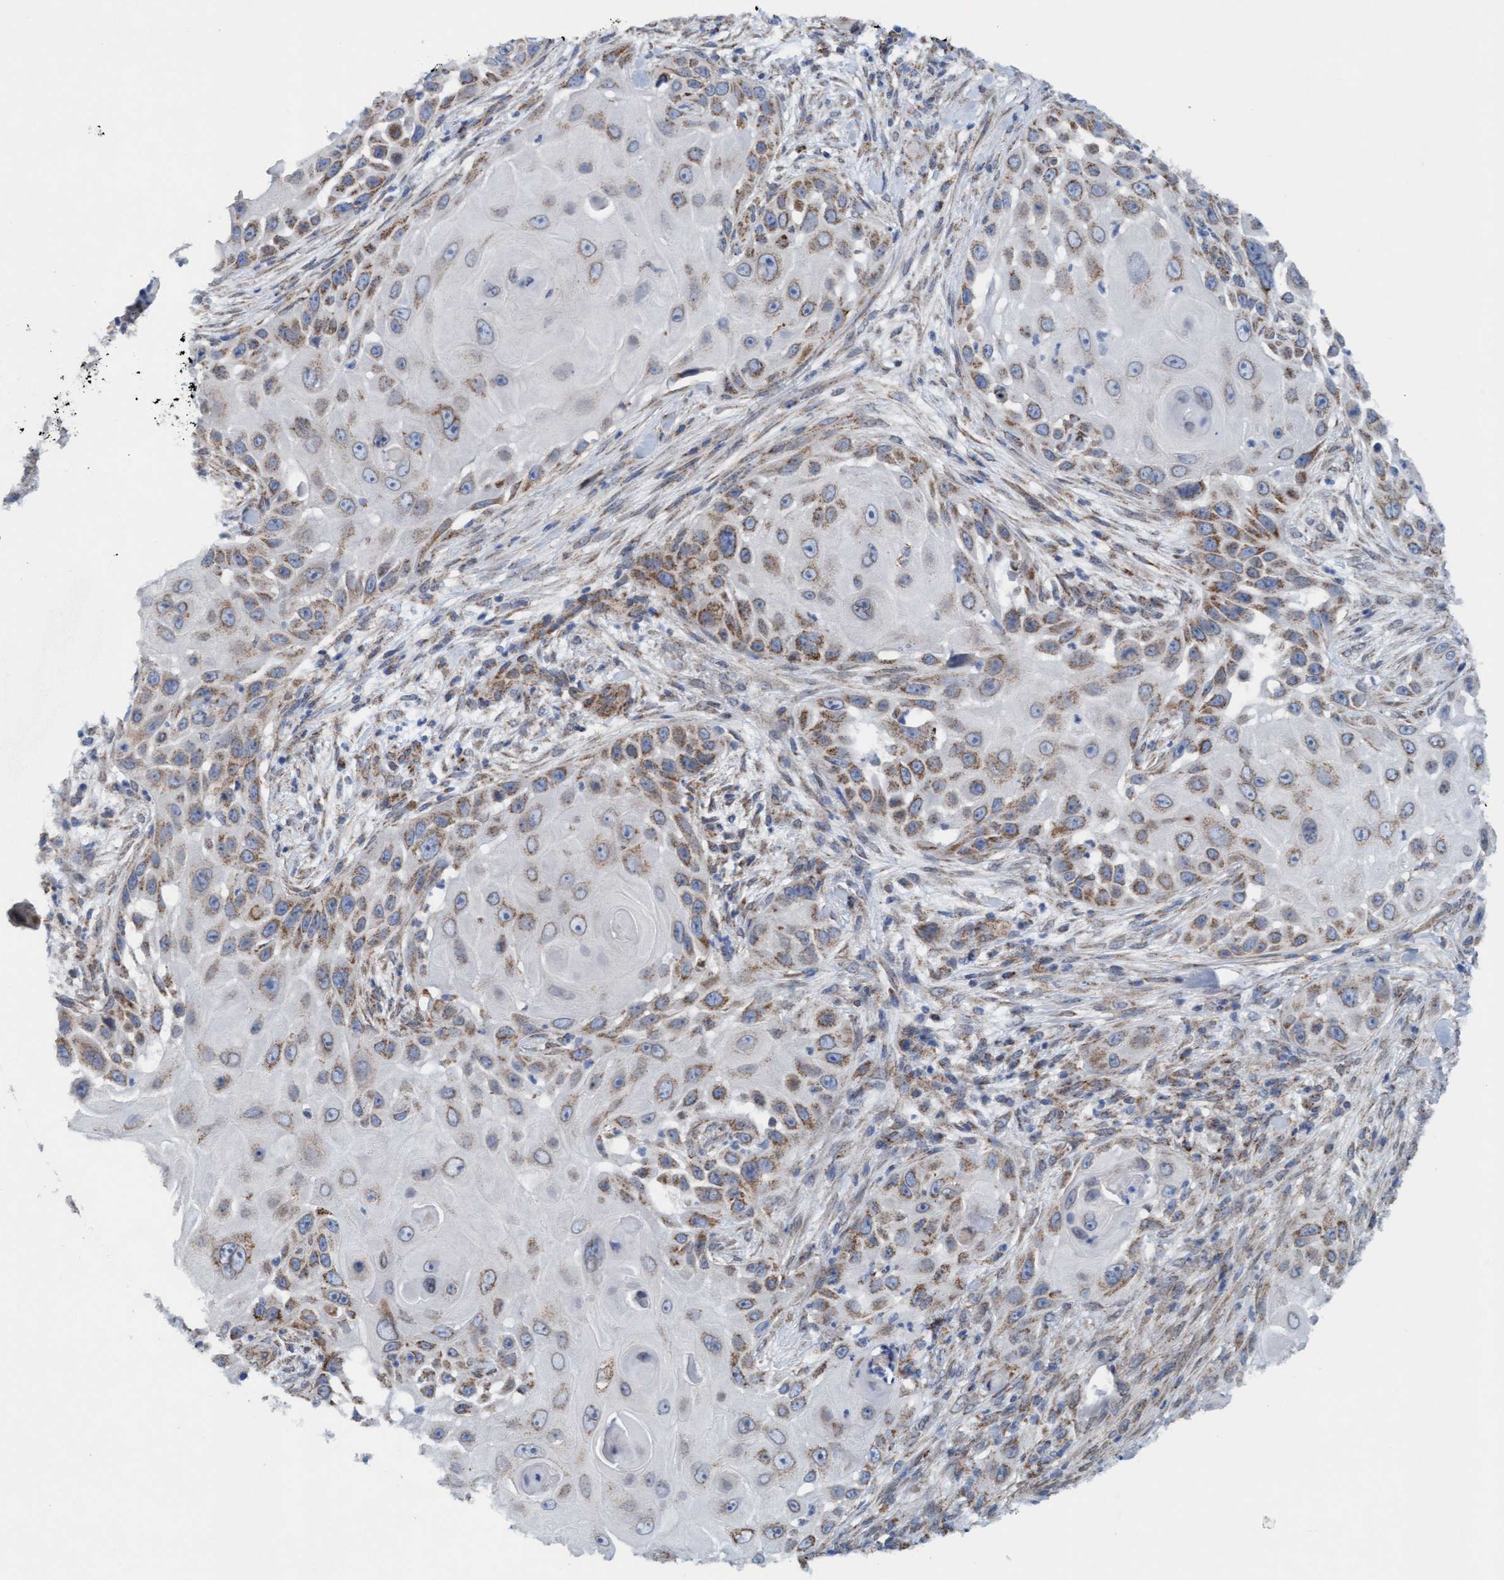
{"staining": {"intensity": "moderate", "quantity": "<25%", "location": "cytoplasmic/membranous"}, "tissue": "skin cancer", "cell_type": "Tumor cells", "image_type": "cancer", "snomed": [{"axis": "morphology", "description": "Squamous cell carcinoma, NOS"}, {"axis": "topography", "description": "Skin"}], "caption": "Human skin cancer stained for a protein (brown) exhibits moderate cytoplasmic/membranous positive positivity in about <25% of tumor cells.", "gene": "MRPS23", "patient": {"sex": "female", "age": 44}}